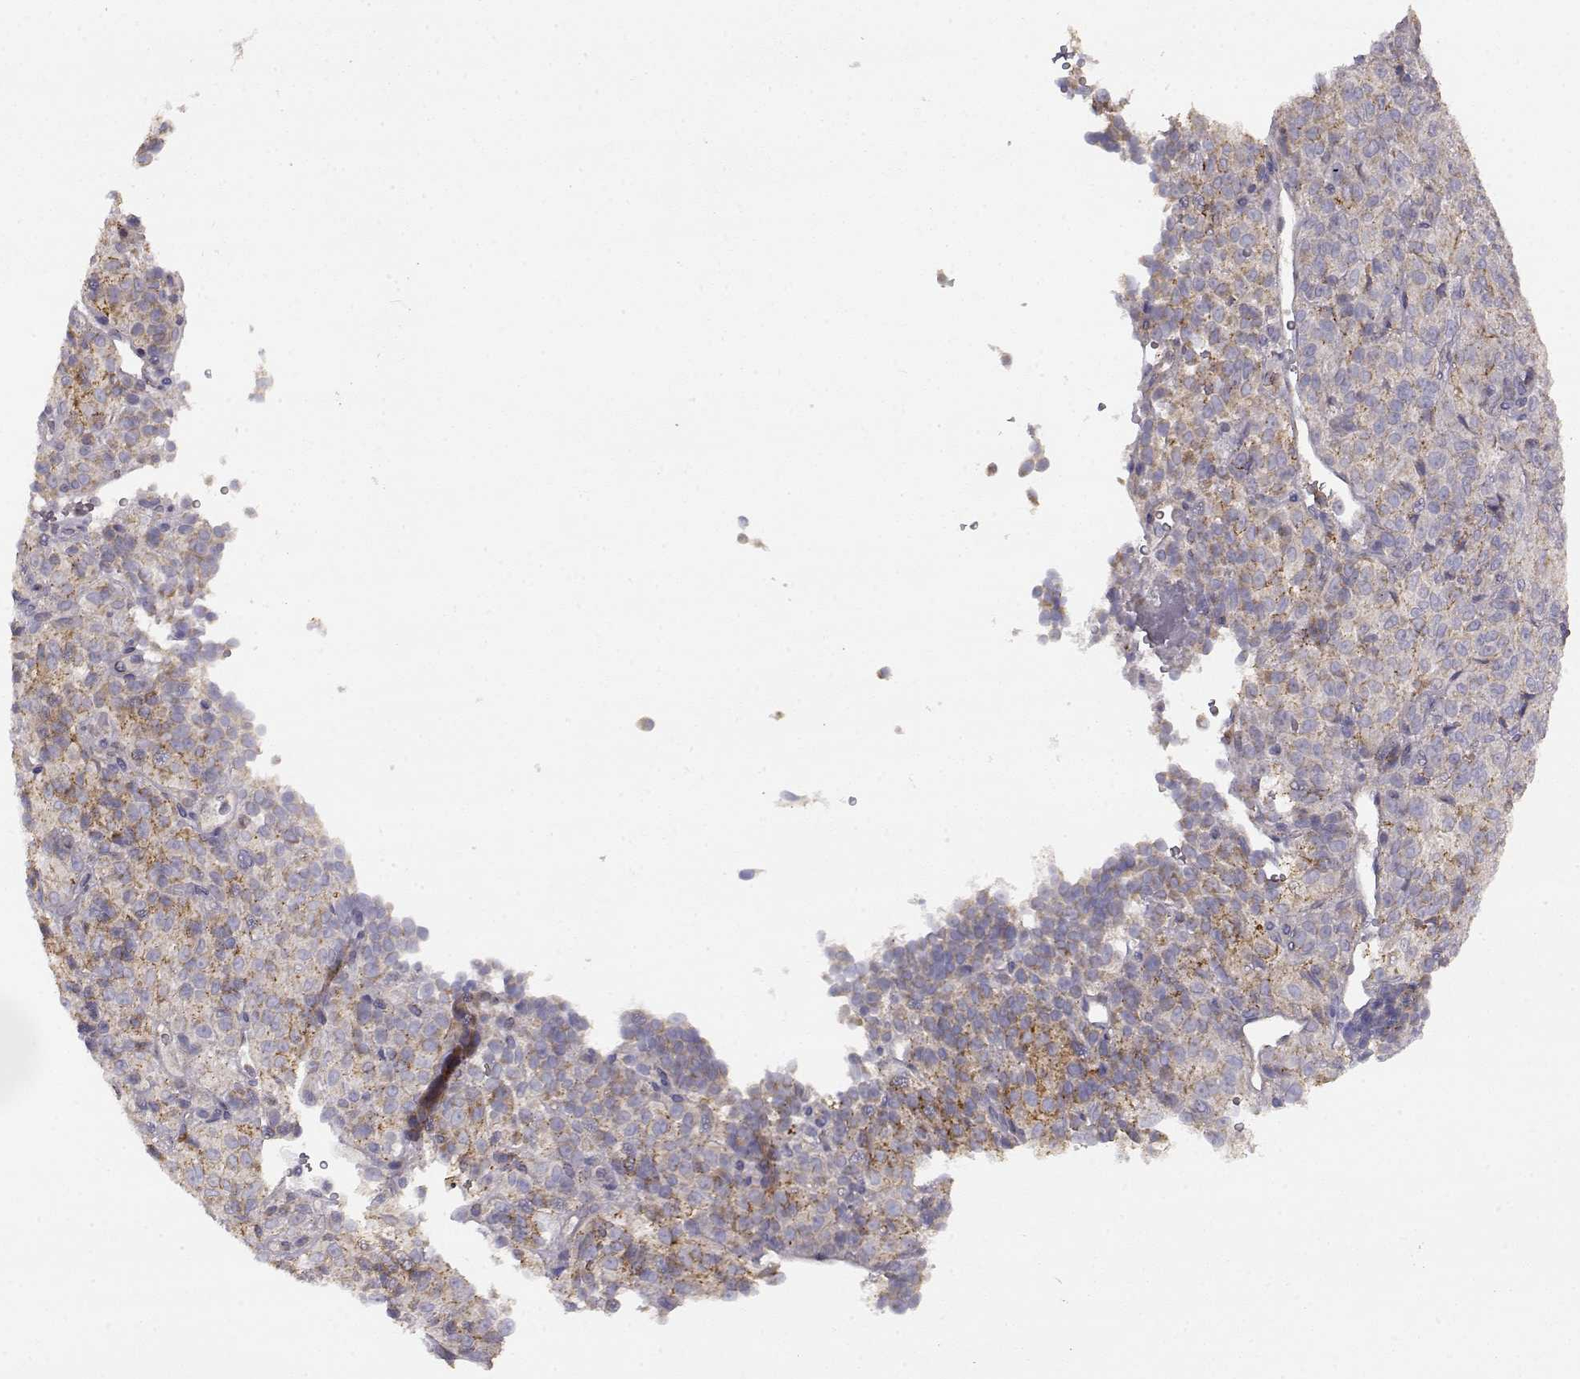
{"staining": {"intensity": "moderate", "quantity": "<25%", "location": "cytoplasmic/membranous"}, "tissue": "melanoma", "cell_type": "Tumor cells", "image_type": "cancer", "snomed": [{"axis": "morphology", "description": "Malignant melanoma, Metastatic site"}, {"axis": "topography", "description": "Brain"}], "caption": "Moderate cytoplasmic/membranous staining for a protein is present in about <25% of tumor cells of melanoma using IHC.", "gene": "DDC", "patient": {"sex": "female", "age": 56}}